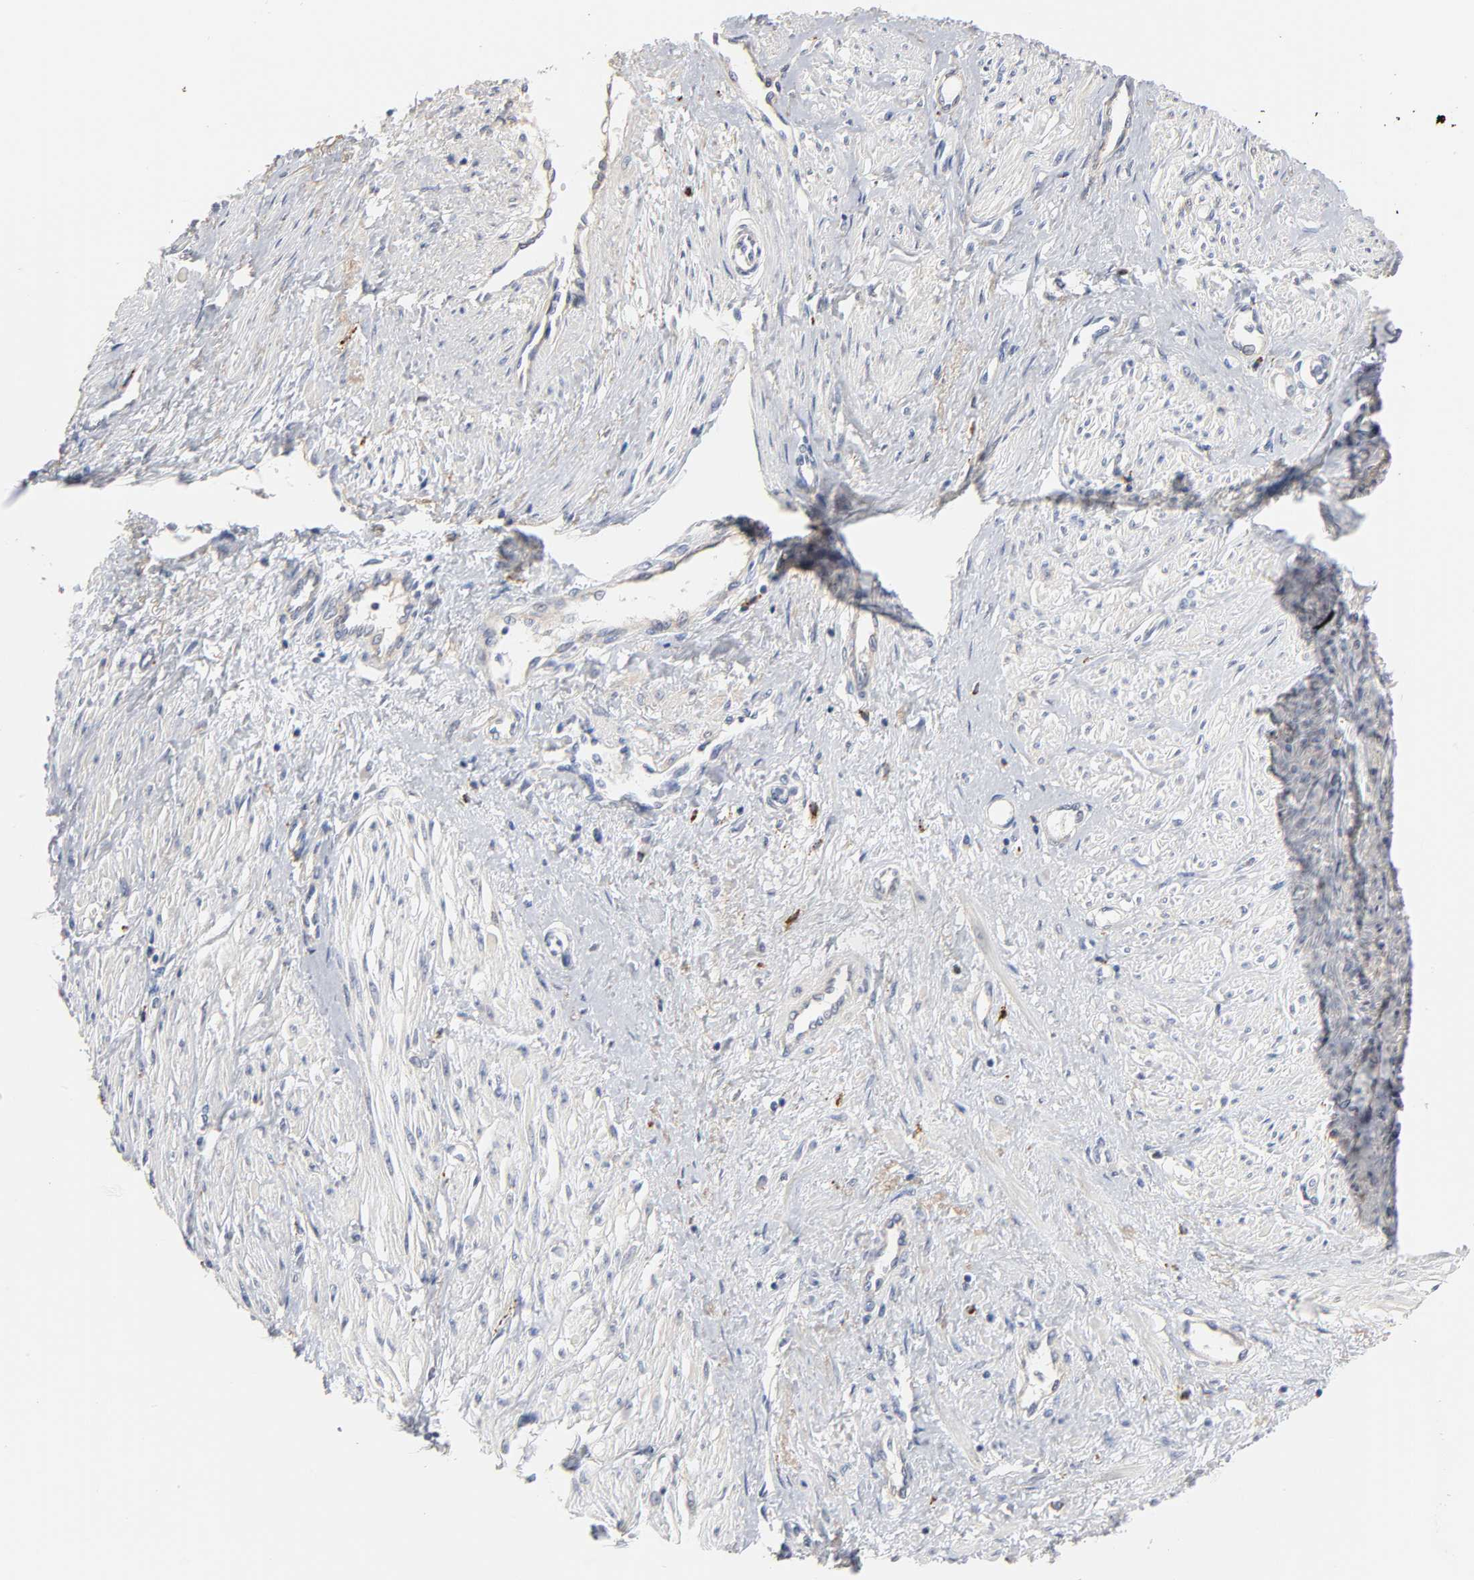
{"staining": {"intensity": "weak", "quantity": "25%-75%", "location": "cytoplasmic/membranous"}, "tissue": "smooth muscle", "cell_type": "Smooth muscle cells", "image_type": "normal", "snomed": [{"axis": "morphology", "description": "Normal tissue, NOS"}, {"axis": "topography", "description": "Smooth muscle"}, {"axis": "topography", "description": "Uterus"}], "caption": "Immunohistochemical staining of benign smooth muscle displays 25%-75% levels of weak cytoplasmic/membranous protein expression in about 25%-75% of smooth muscle cells. (DAB = brown stain, brightfield microscopy at high magnification).", "gene": "C17orf75", "patient": {"sex": "female", "age": 39}}